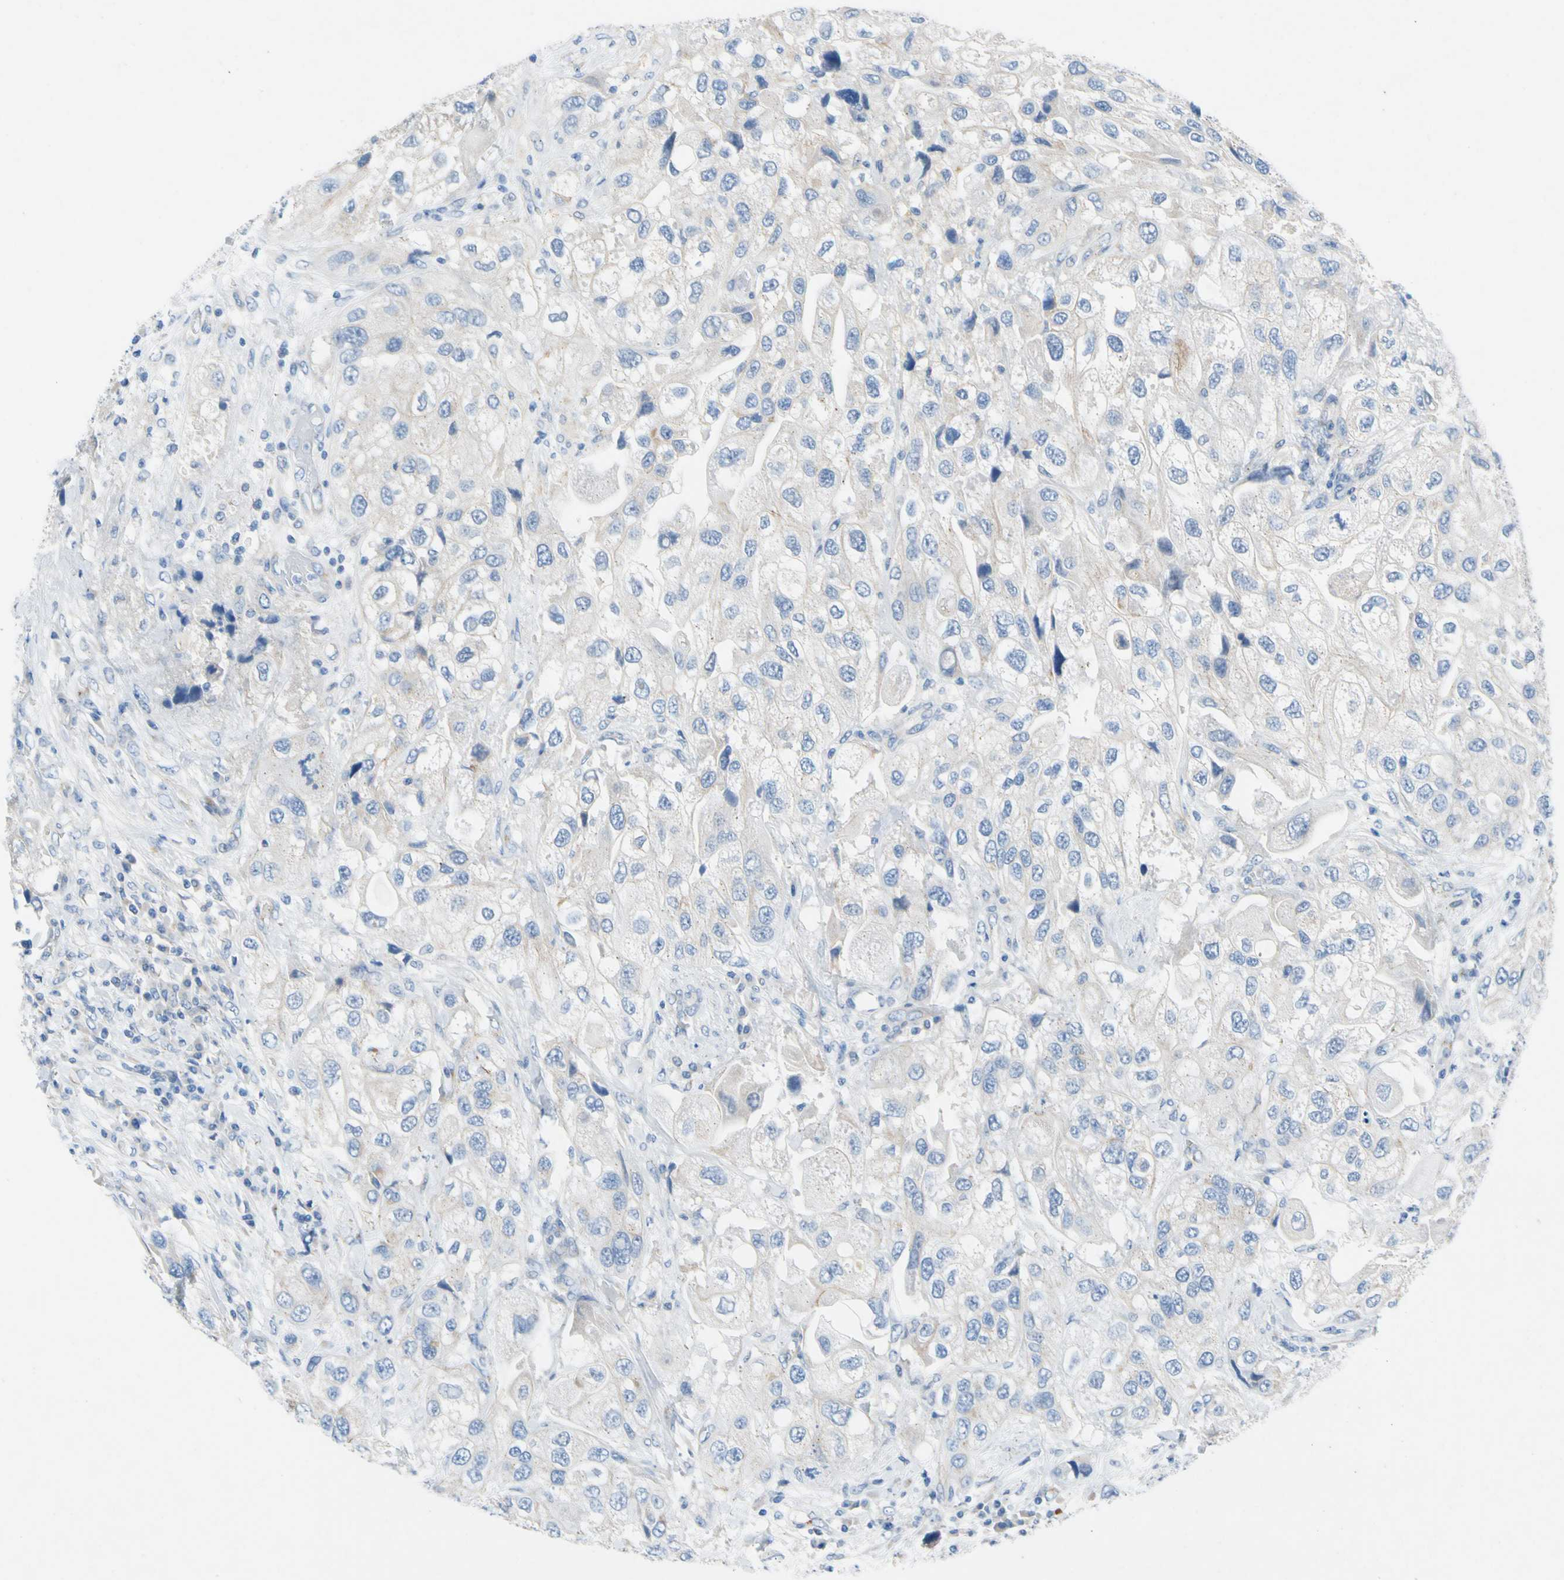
{"staining": {"intensity": "negative", "quantity": "none", "location": "none"}, "tissue": "urothelial cancer", "cell_type": "Tumor cells", "image_type": "cancer", "snomed": [{"axis": "morphology", "description": "Urothelial carcinoma, High grade"}, {"axis": "topography", "description": "Urinary bladder"}], "caption": "This is an immunohistochemistry (IHC) histopathology image of human urothelial carcinoma (high-grade). There is no positivity in tumor cells.", "gene": "GASK1B", "patient": {"sex": "female", "age": 64}}